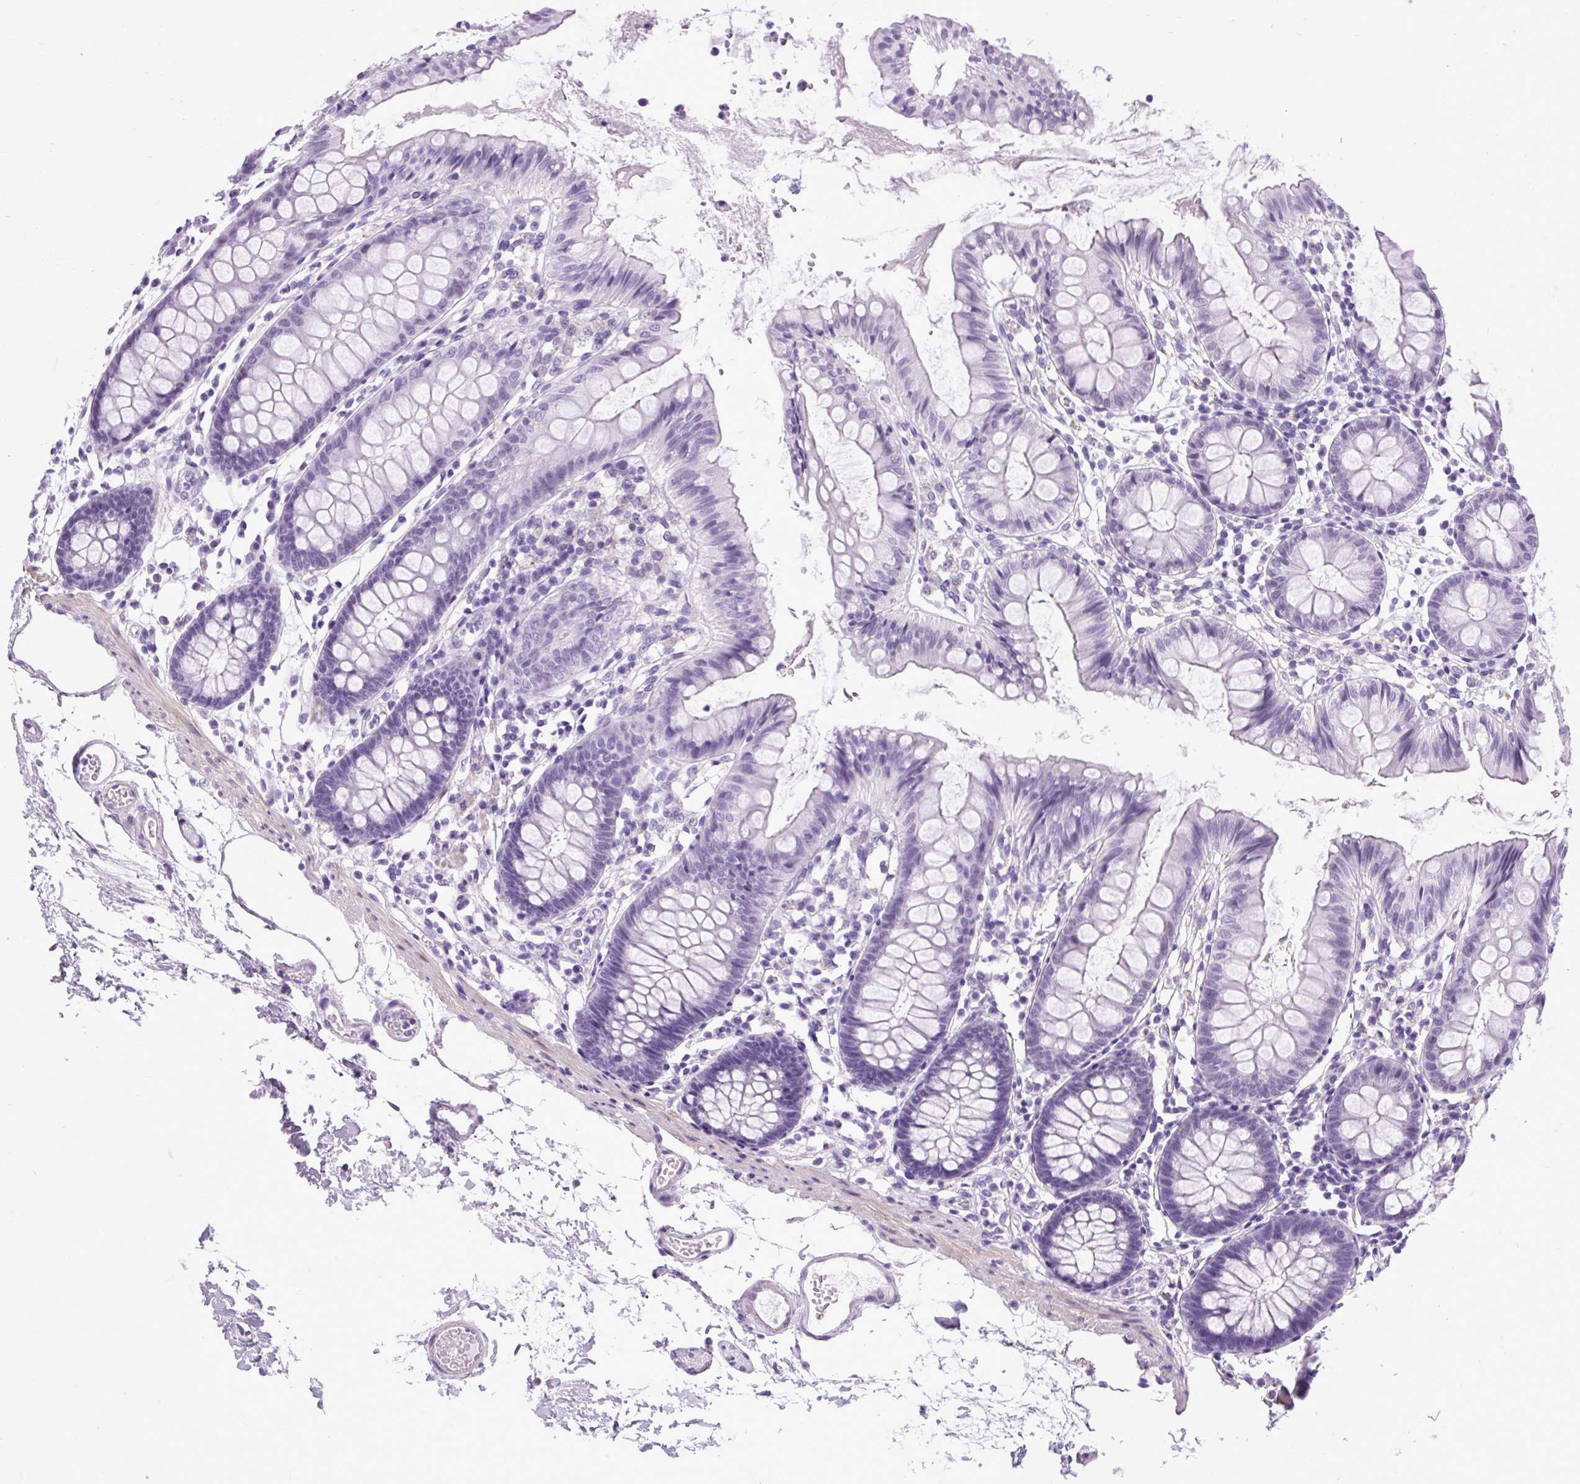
{"staining": {"intensity": "negative", "quantity": "none", "location": "none"}, "tissue": "colon", "cell_type": "Endothelial cells", "image_type": "normal", "snomed": [{"axis": "morphology", "description": "Normal tissue, NOS"}, {"axis": "topography", "description": "Colon"}], "caption": "The micrograph shows no significant staining in endothelial cells of colon.", "gene": "DPP6", "patient": {"sex": "female", "age": 84}}